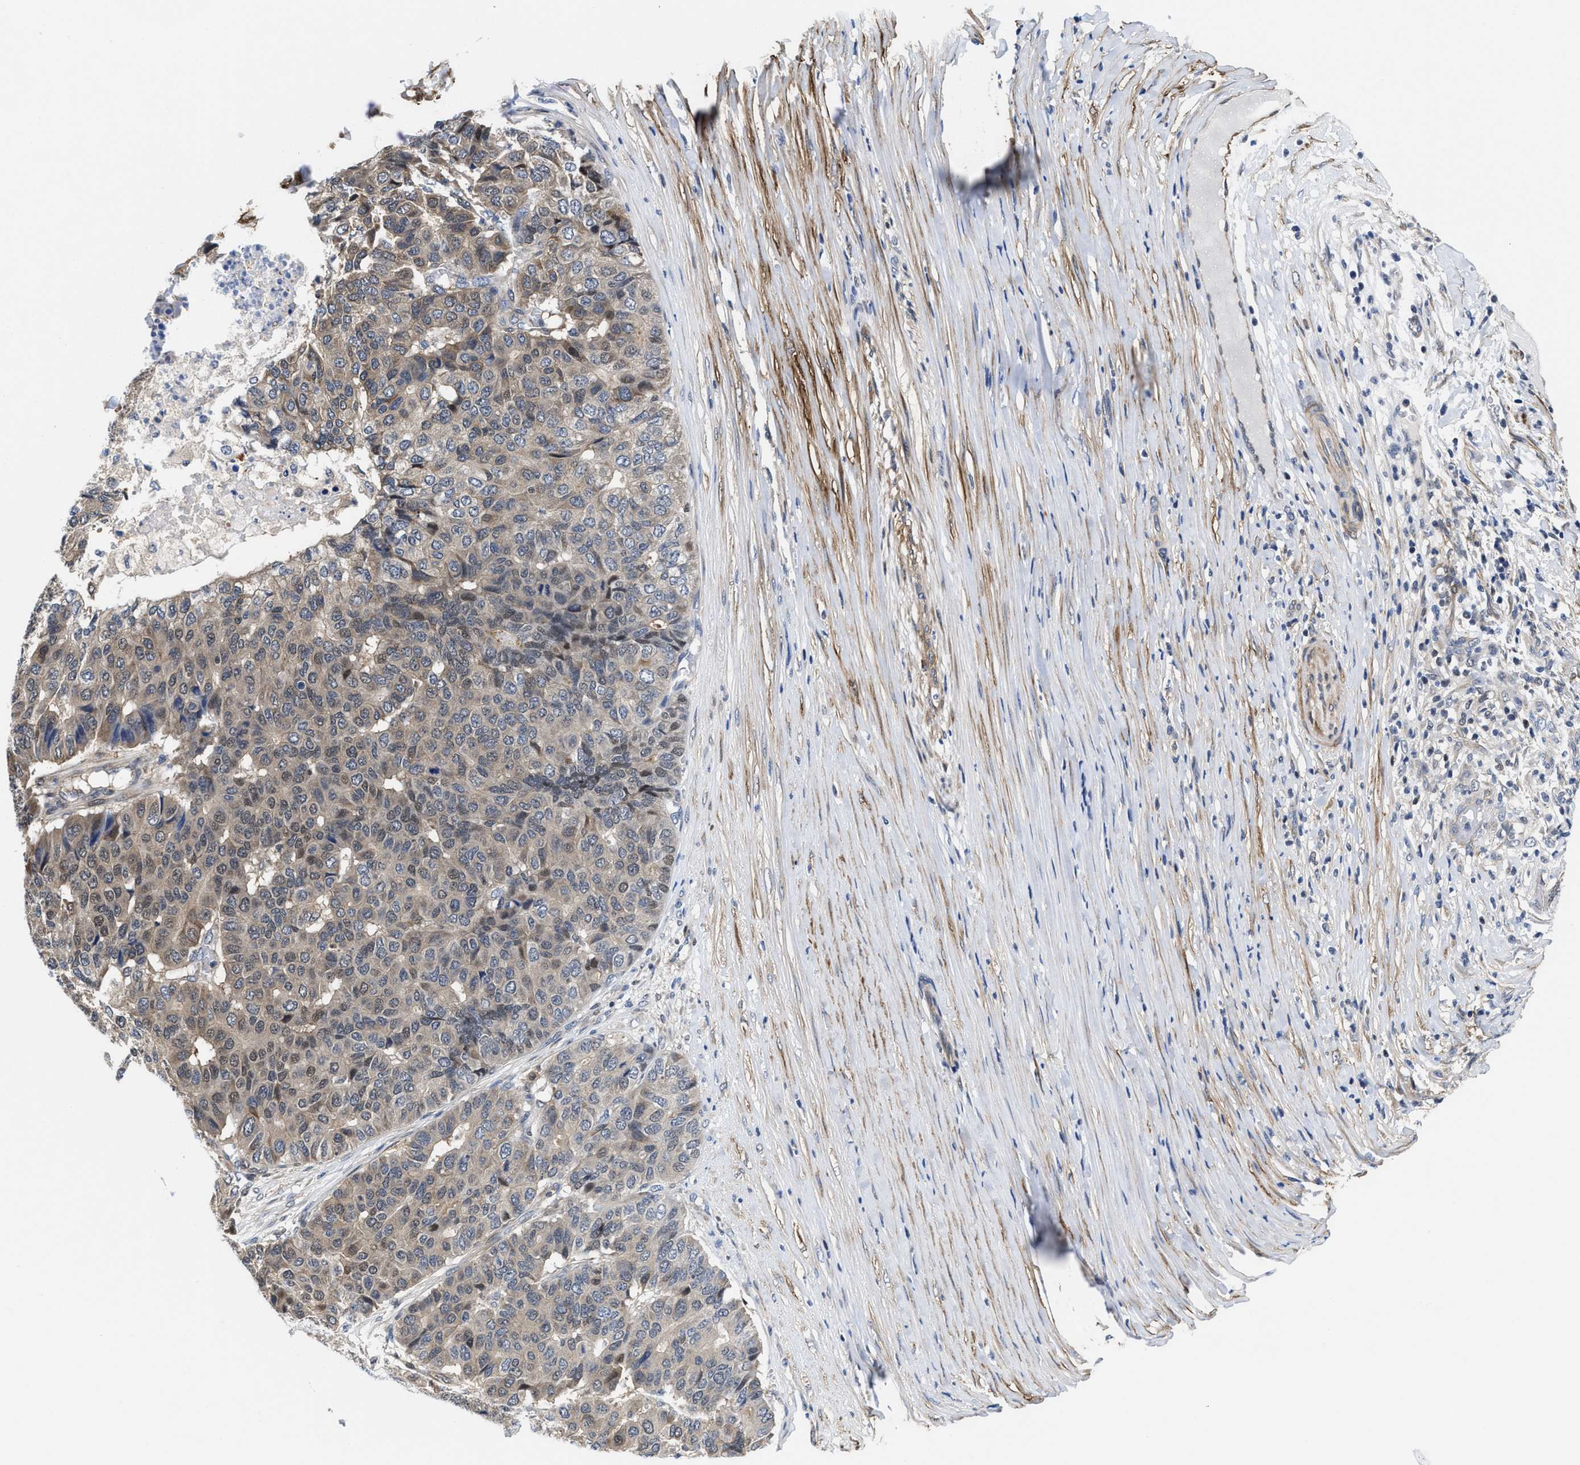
{"staining": {"intensity": "weak", "quantity": "25%-75%", "location": "cytoplasmic/membranous"}, "tissue": "pancreatic cancer", "cell_type": "Tumor cells", "image_type": "cancer", "snomed": [{"axis": "morphology", "description": "Adenocarcinoma, NOS"}, {"axis": "topography", "description": "Pancreas"}], "caption": "Immunohistochemical staining of pancreatic cancer exhibits low levels of weak cytoplasmic/membranous expression in about 25%-75% of tumor cells.", "gene": "KIF12", "patient": {"sex": "male", "age": 50}}